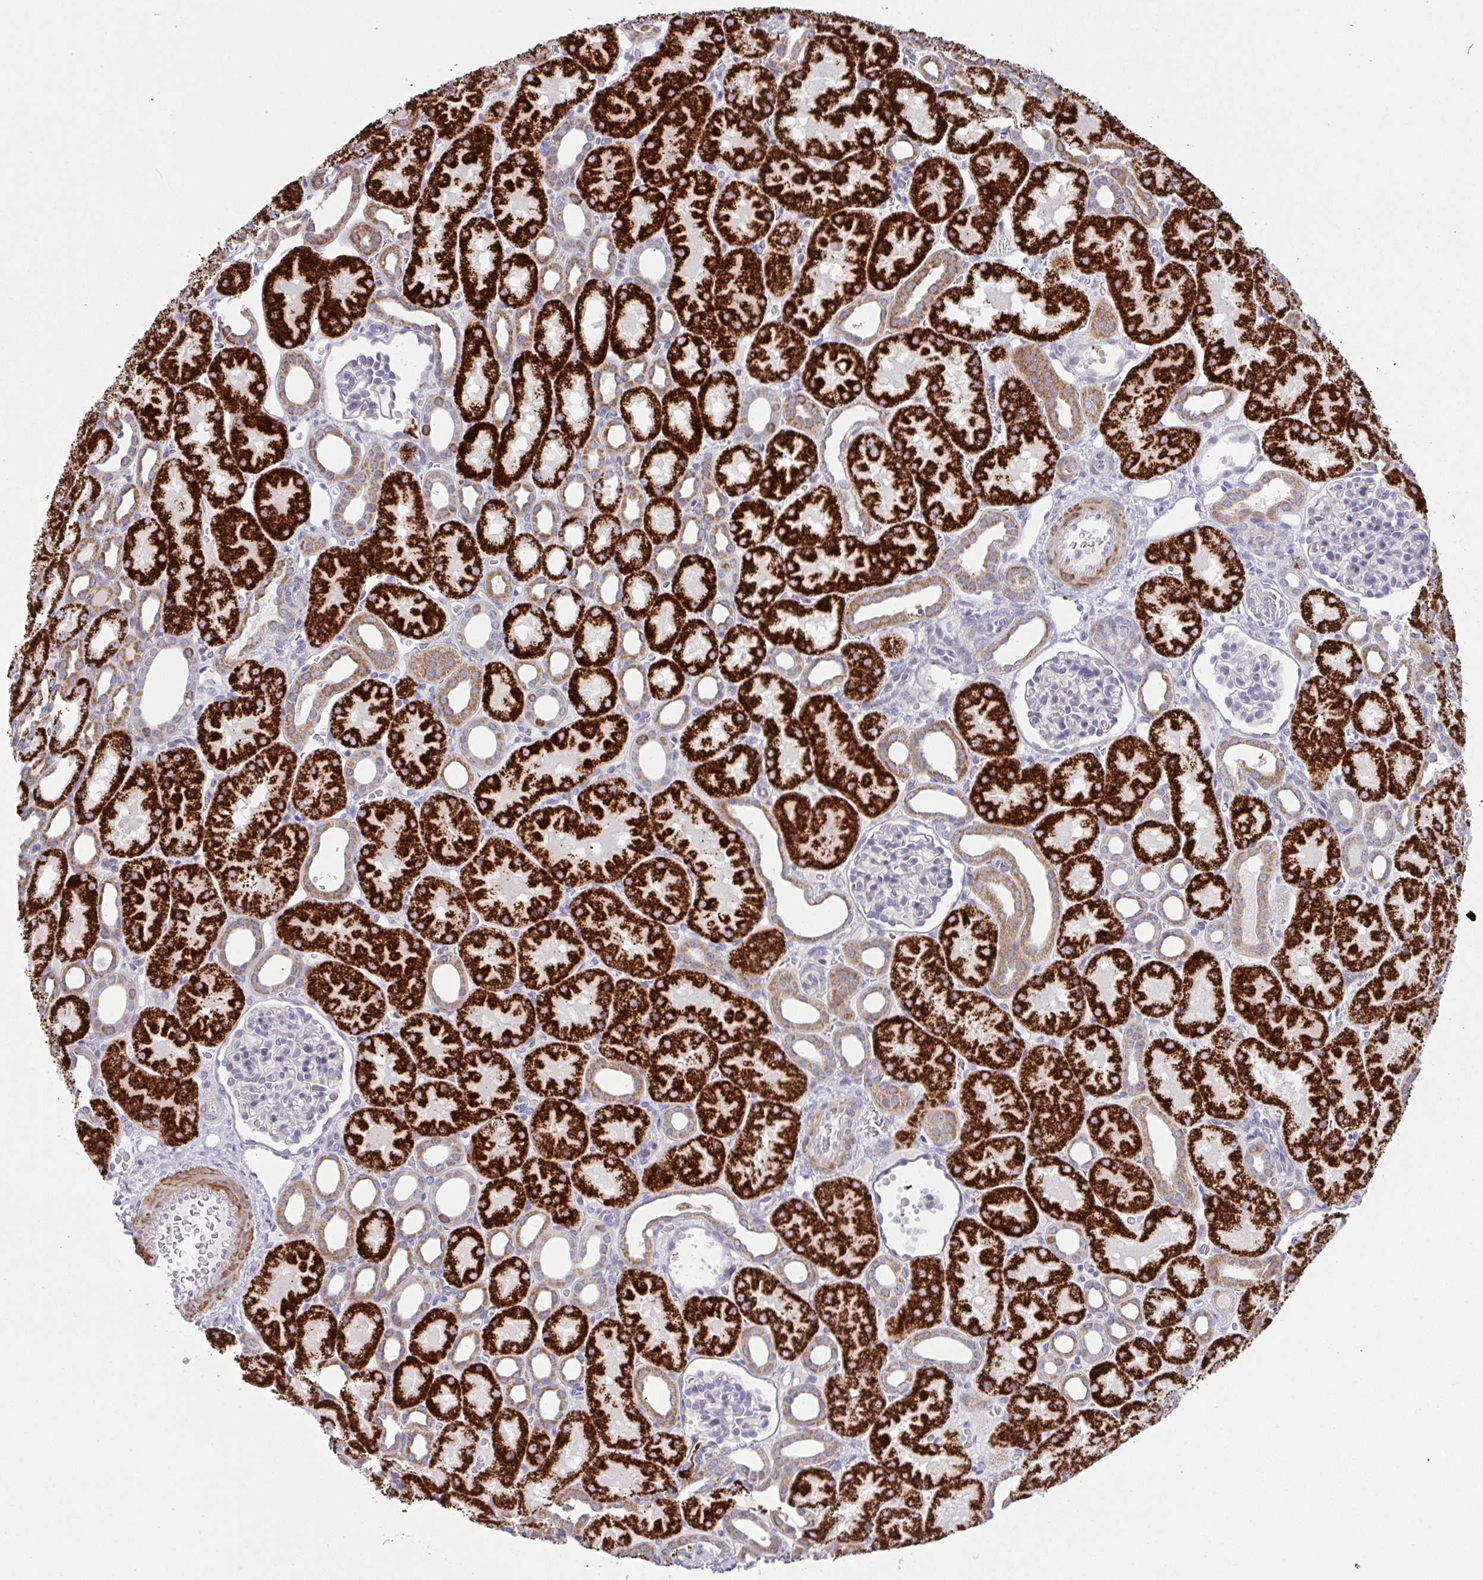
{"staining": {"intensity": "negative", "quantity": "none", "location": "none"}, "tissue": "kidney", "cell_type": "Cells in glomeruli", "image_type": "normal", "snomed": [{"axis": "morphology", "description": "Normal tissue, NOS"}, {"axis": "topography", "description": "Kidney"}], "caption": "Image shows no protein expression in cells in glomeruli of normal kidney. Brightfield microscopy of immunohistochemistry stained with DAB (brown) and hematoxylin (blue), captured at high magnification.", "gene": "CHDH", "patient": {"sex": "male", "age": 2}}